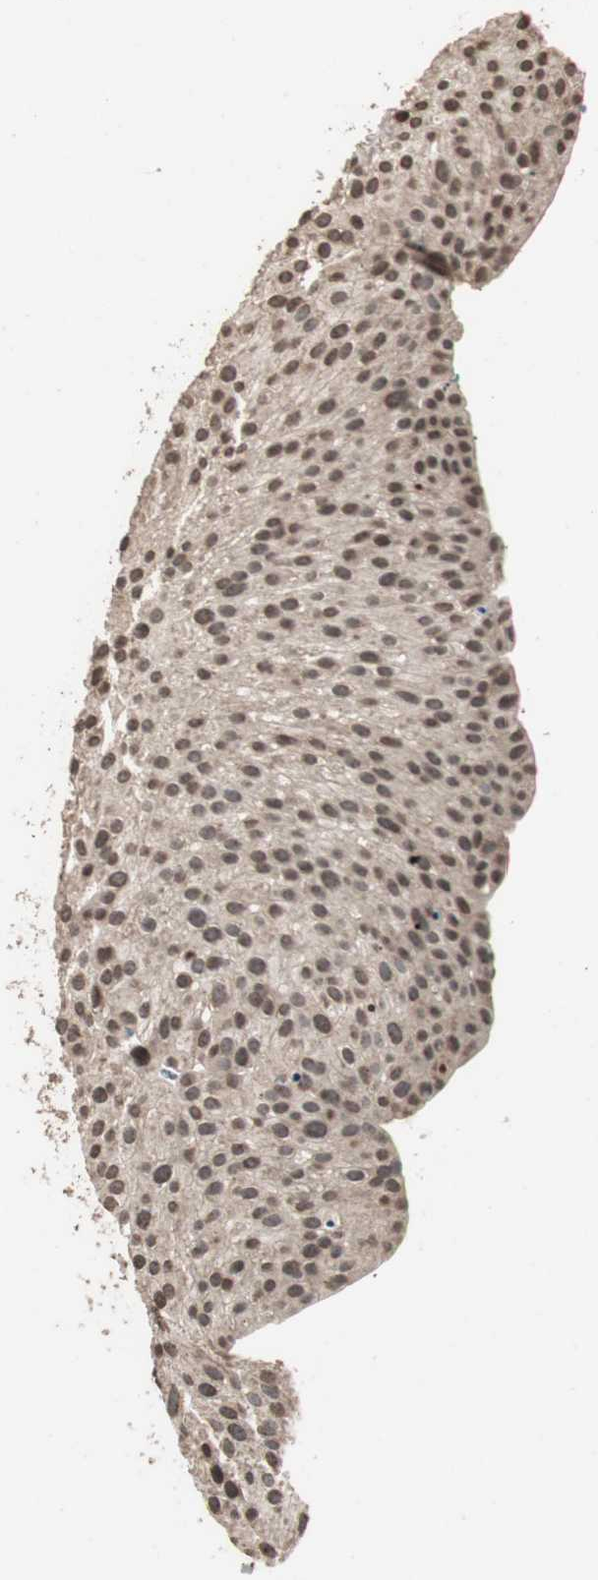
{"staining": {"intensity": "strong", "quantity": ">75%", "location": "nuclear"}, "tissue": "urothelial cancer", "cell_type": "Tumor cells", "image_type": "cancer", "snomed": [{"axis": "morphology", "description": "Urothelial carcinoma, Low grade"}, {"axis": "topography", "description": "Smooth muscle"}, {"axis": "topography", "description": "Urinary bladder"}], "caption": "Strong nuclear staining for a protein is identified in approximately >75% of tumor cells of urothelial carcinoma (low-grade) using IHC.", "gene": "ZFC3H1", "patient": {"sex": "male", "age": 60}}